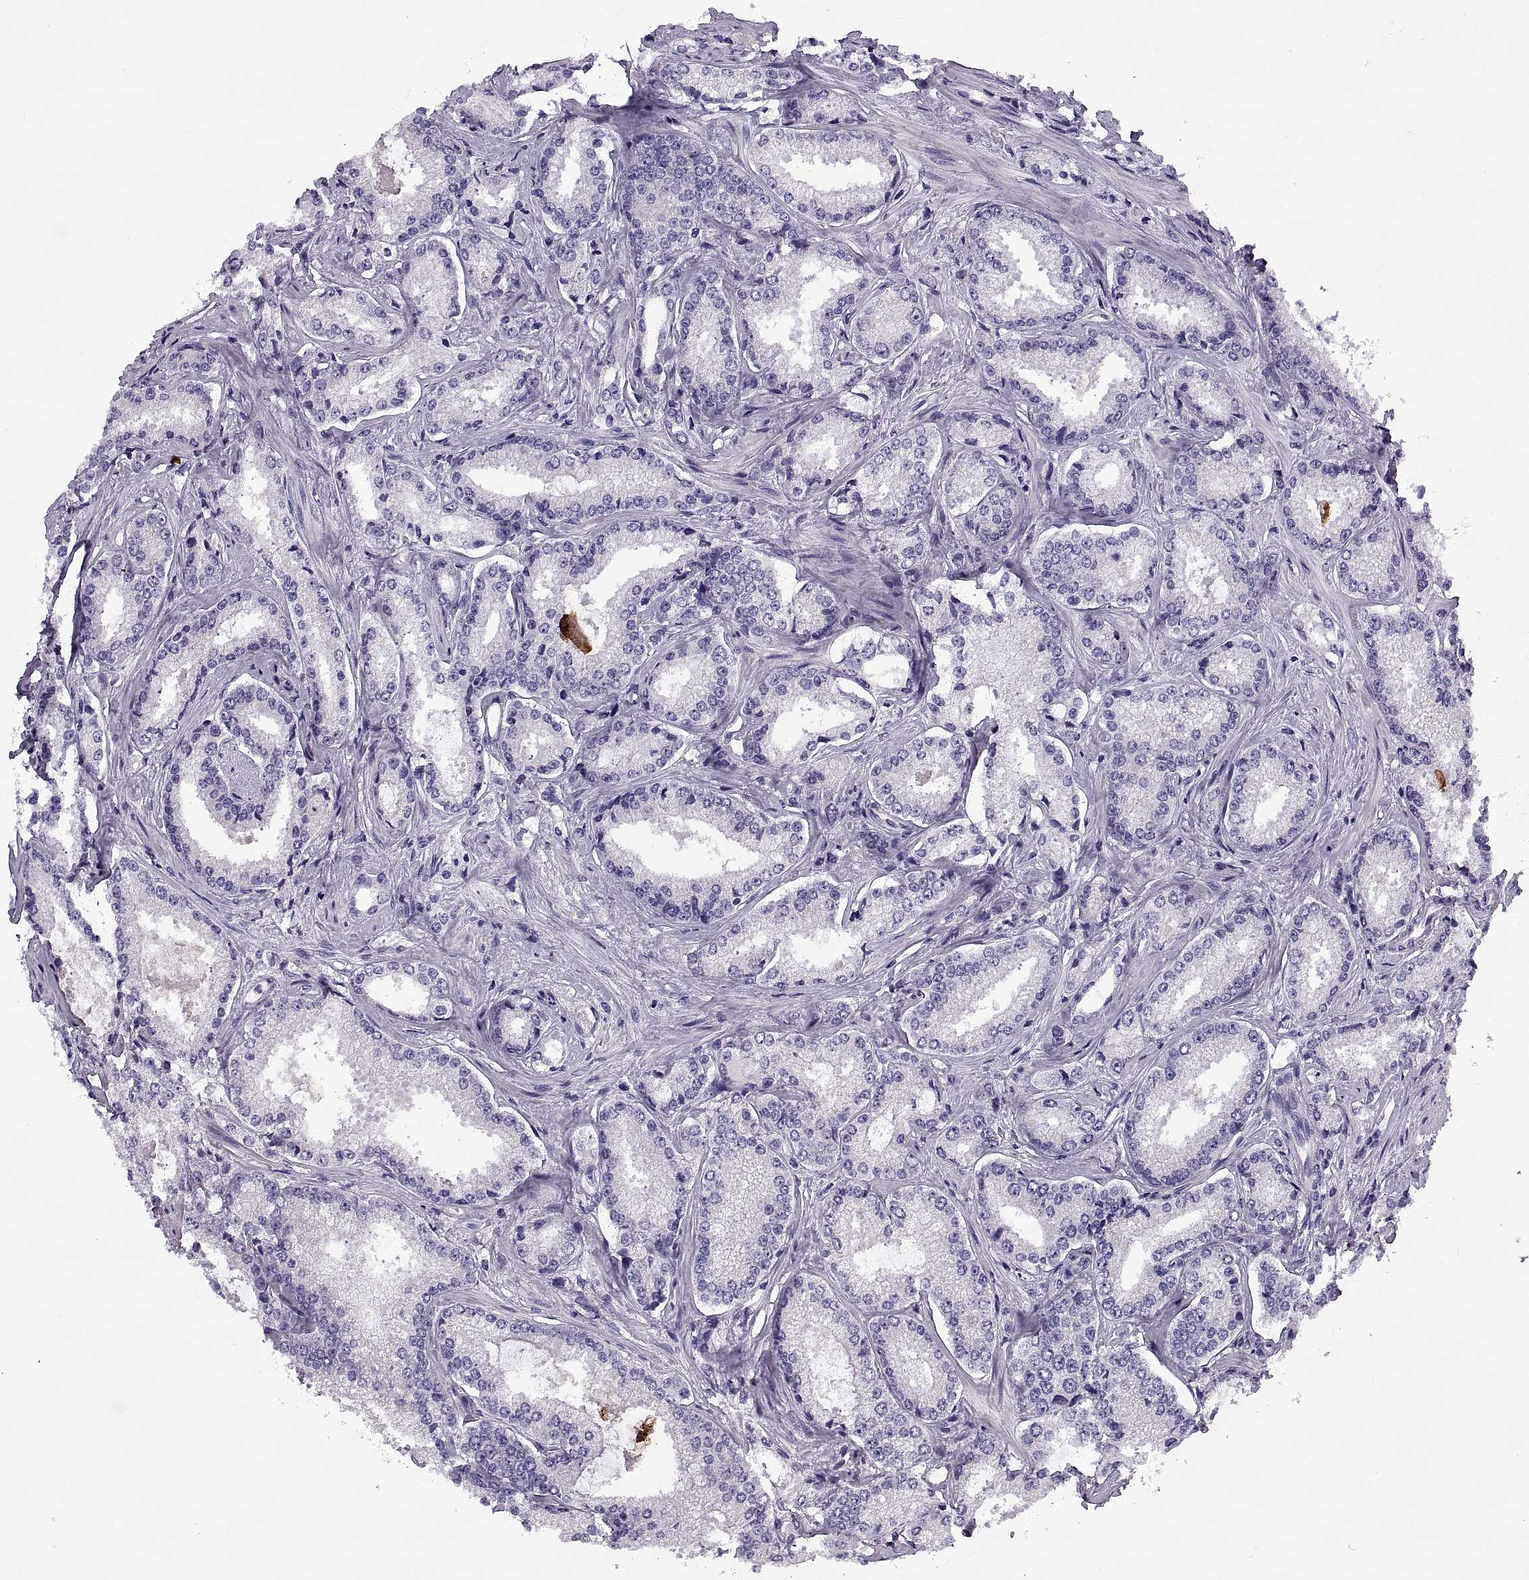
{"staining": {"intensity": "negative", "quantity": "none", "location": "none"}, "tissue": "prostate cancer", "cell_type": "Tumor cells", "image_type": "cancer", "snomed": [{"axis": "morphology", "description": "Adenocarcinoma, Low grade"}, {"axis": "topography", "description": "Prostate"}], "caption": "A micrograph of human prostate cancer (low-grade adenocarcinoma) is negative for staining in tumor cells.", "gene": "MAGEB1", "patient": {"sex": "male", "age": 56}}